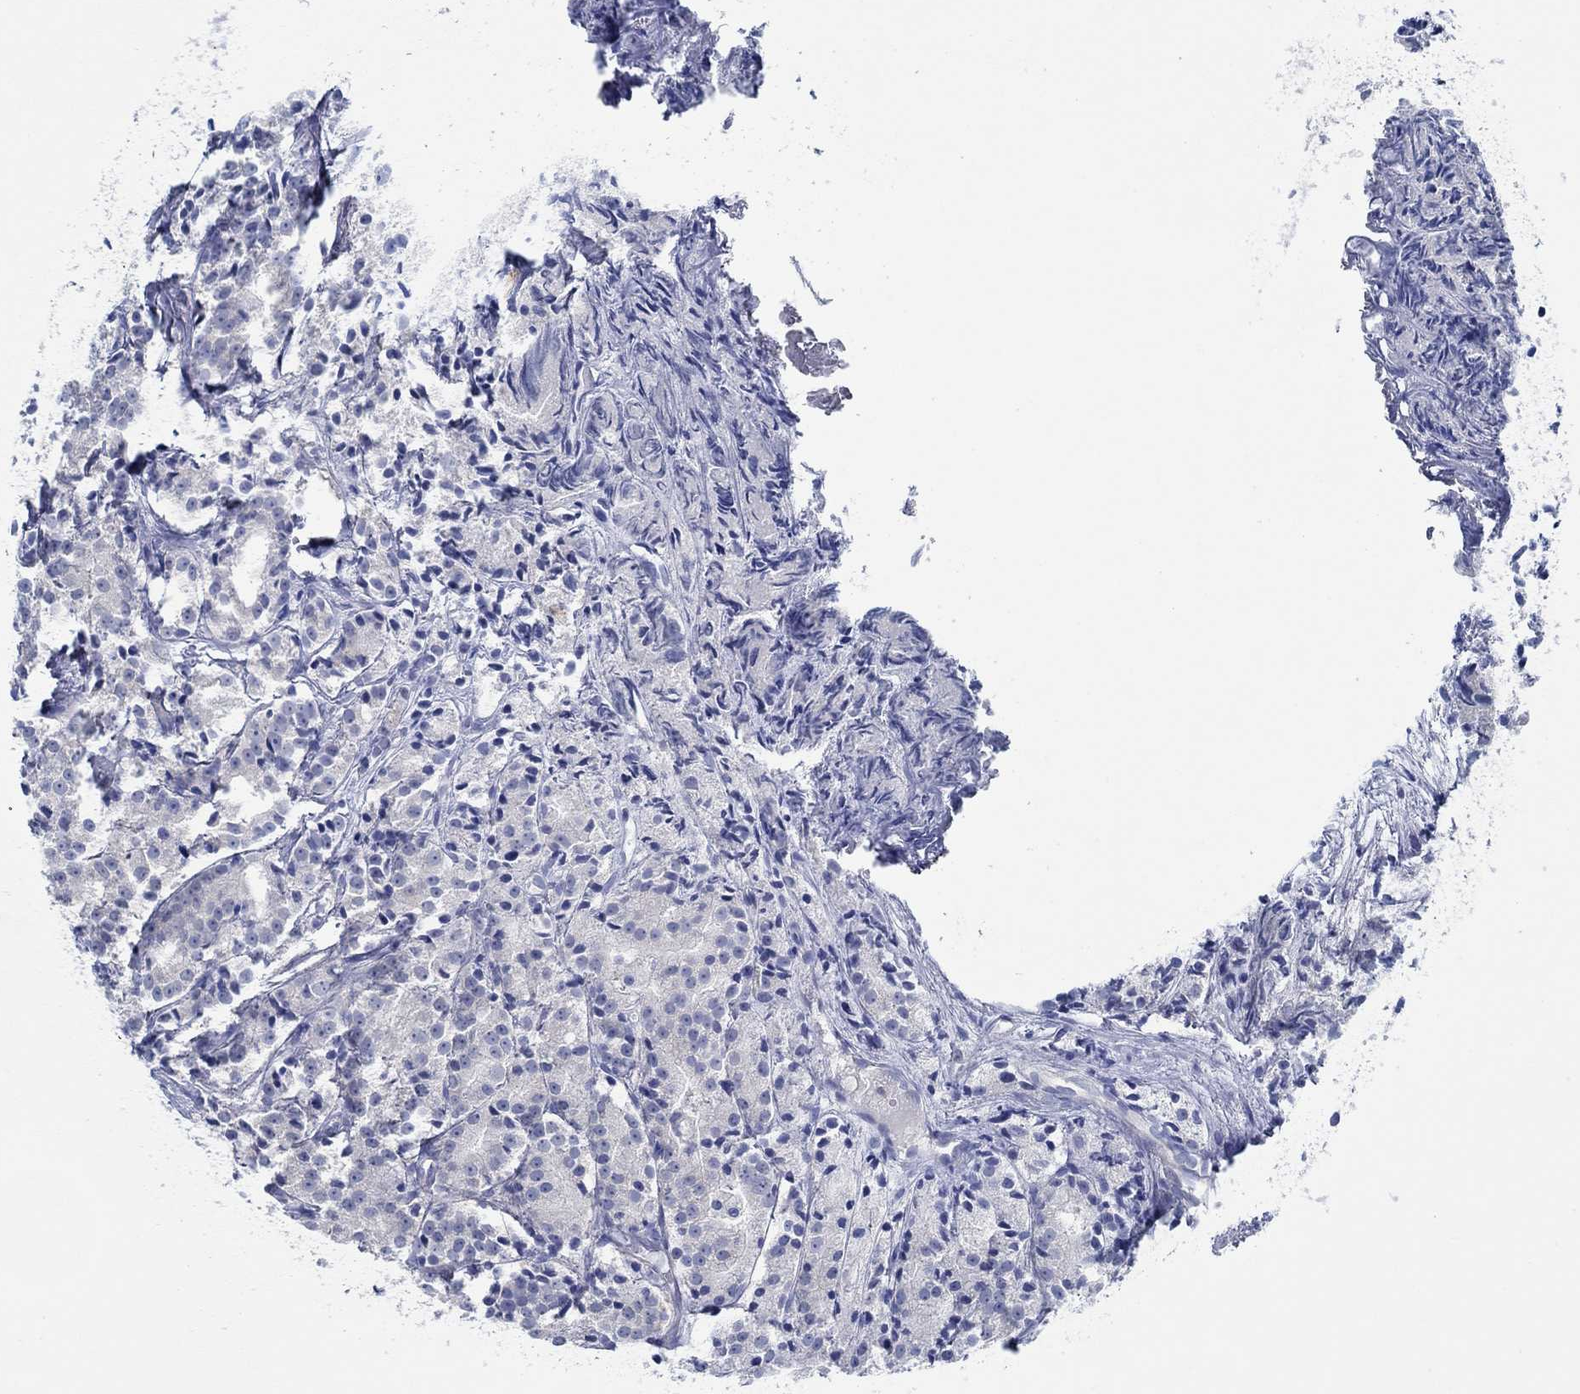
{"staining": {"intensity": "negative", "quantity": "none", "location": "none"}, "tissue": "prostate cancer", "cell_type": "Tumor cells", "image_type": "cancer", "snomed": [{"axis": "morphology", "description": "Adenocarcinoma, Medium grade"}, {"axis": "topography", "description": "Prostate"}], "caption": "IHC of human medium-grade adenocarcinoma (prostate) shows no positivity in tumor cells.", "gene": "ZNF671", "patient": {"sex": "male", "age": 74}}